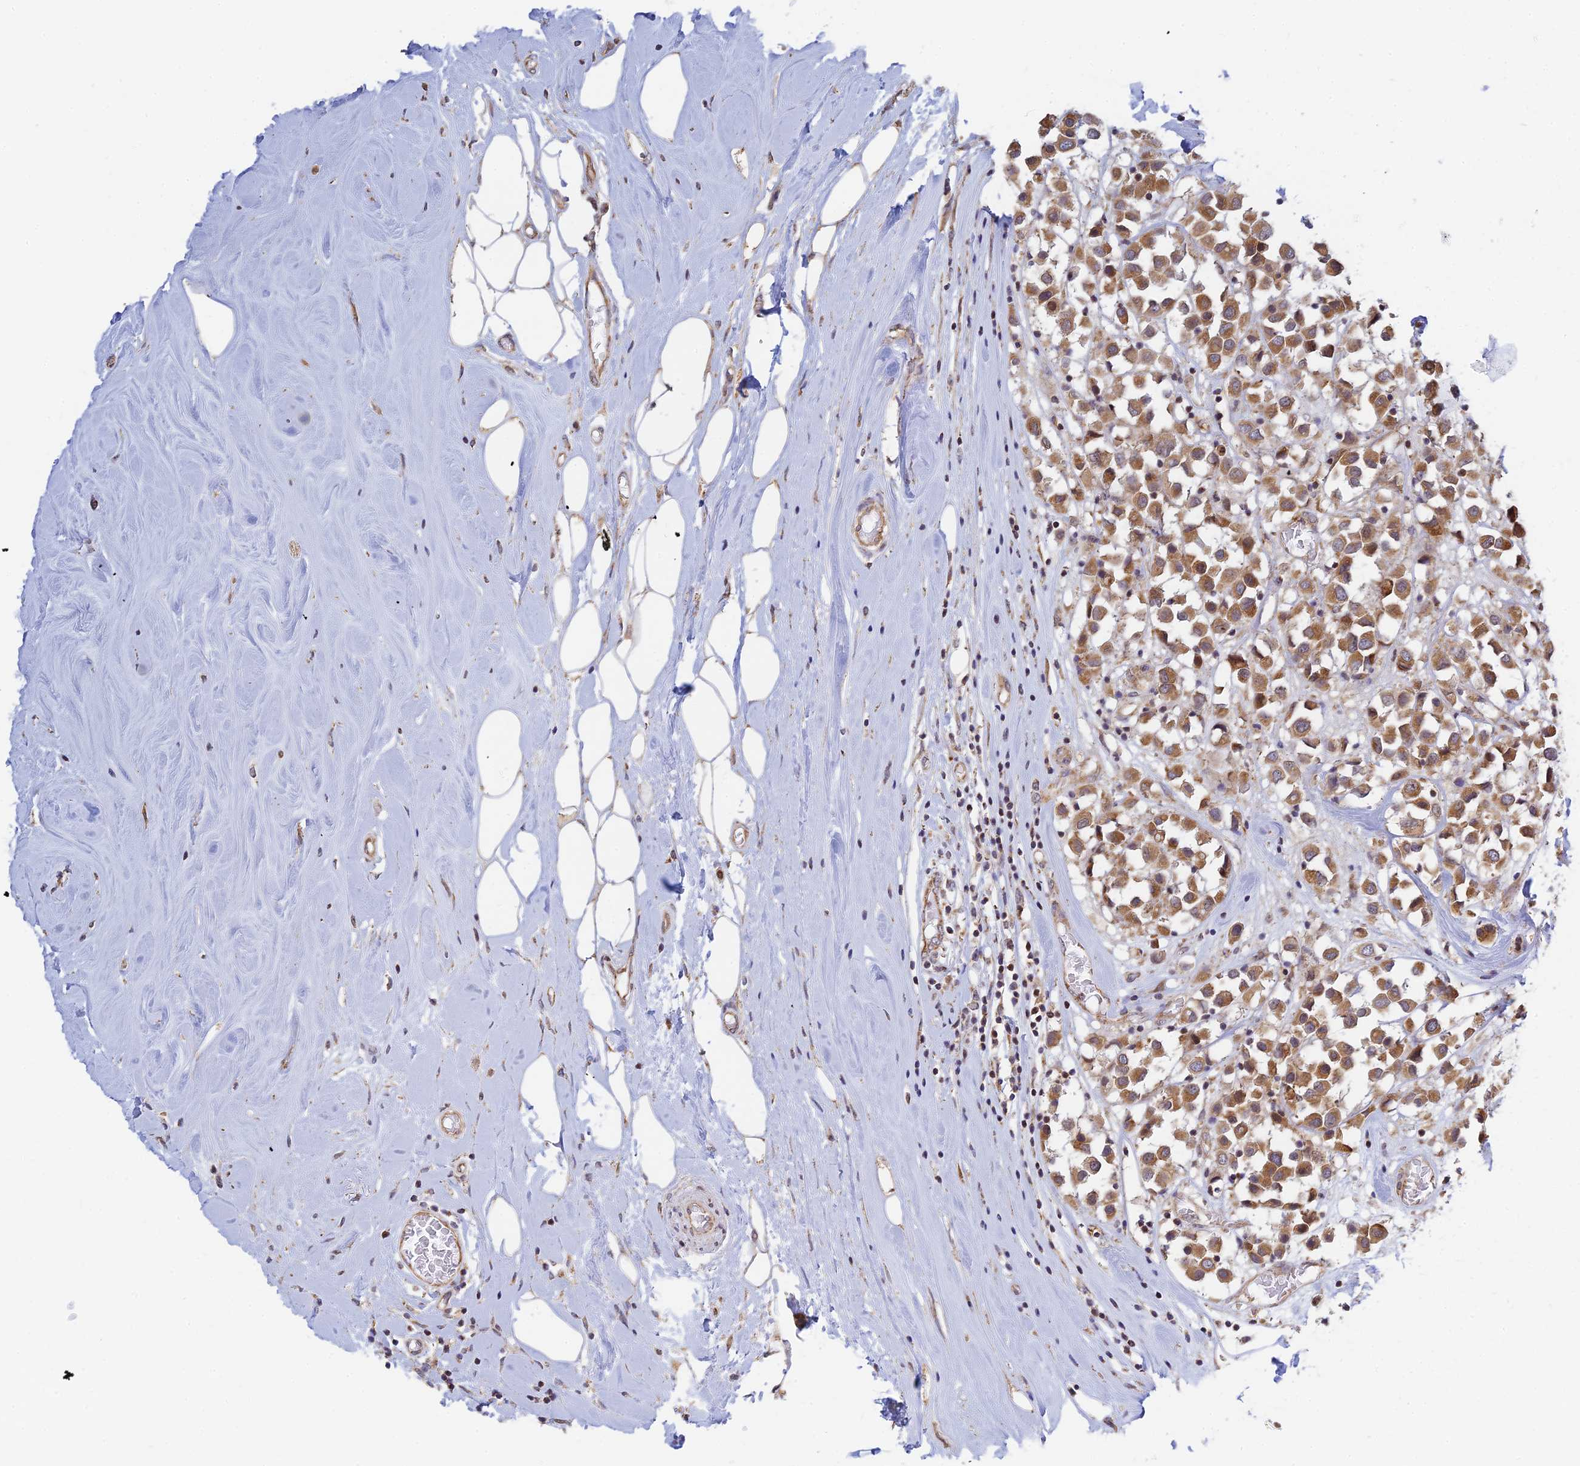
{"staining": {"intensity": "moderate", "quantity": ">75%", "location": "cytoplasmic/membranous"}, "tissue": "breast cancer", "cell_type": "Tumor cells", "image_type": "cancer", "snomed": [{"axis": "morphology", "description": "Duct carcinoma"}, {"axis": "topography", "description": "Breast"}], "caption": "Protein staining by IHC shows moderate cytoplasmic/membranous positivity in about >75% of tumor cells in breast cancer (intraductal carcinoma).", "gene": "HOOK2", "patient": {"sex": "female", "age": 61}}